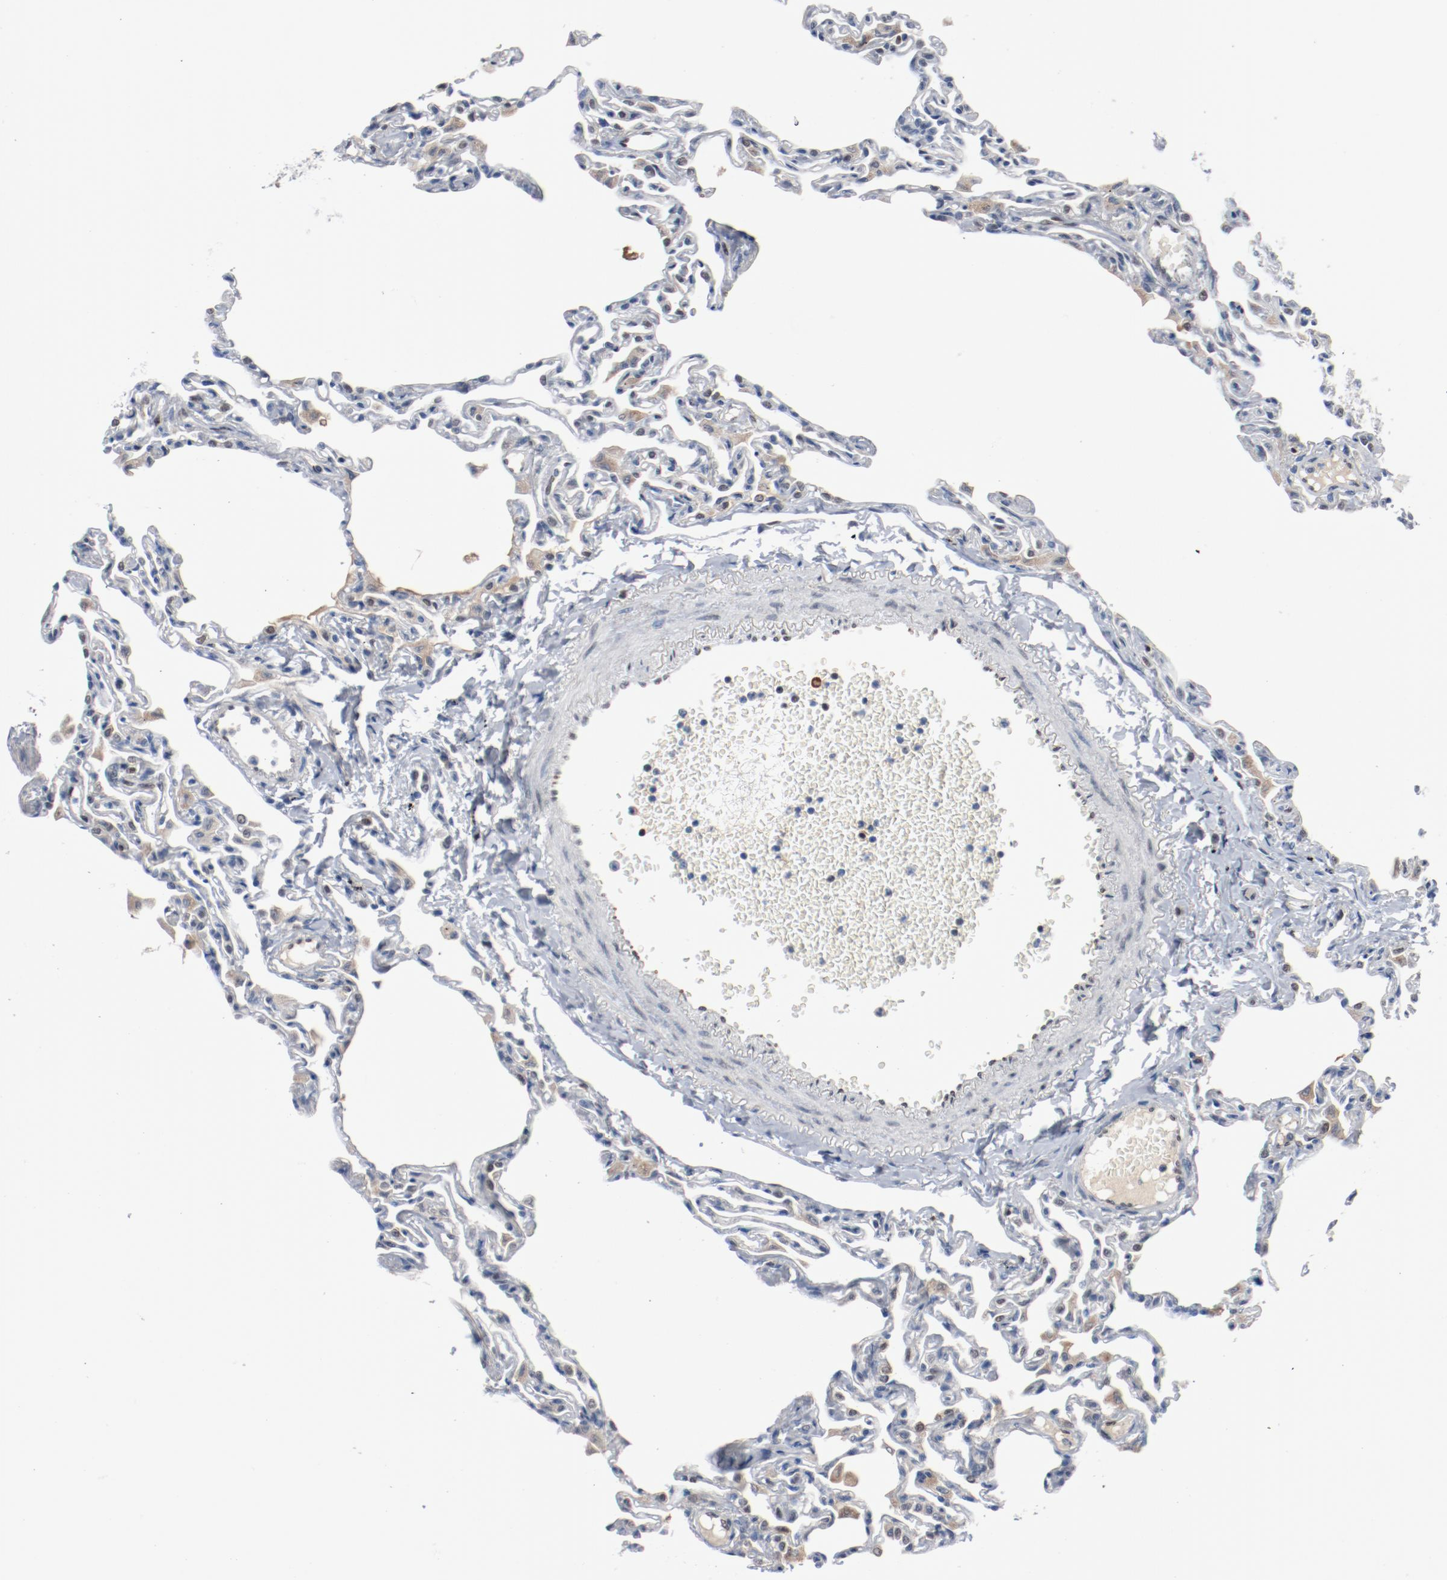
{"staining": {"intensity": "weak", "quantity": "<25%", "location": "nuclear"}, "tissue": "lung", "cell_type": "Alveolar cells", "image_type": "normal", "snomed": [{"axis": "morphology", "description": "Normal tissue, NOS"}, {"axis": "topography", "description": "Lung"}], "caption": "A high-resolution micrograph shows IHC staining of benign lung, which displays no significant expression in alveolar cells.", "gene": "ENSG00000285708", "patient": {"sex": "female", "age": 49}}